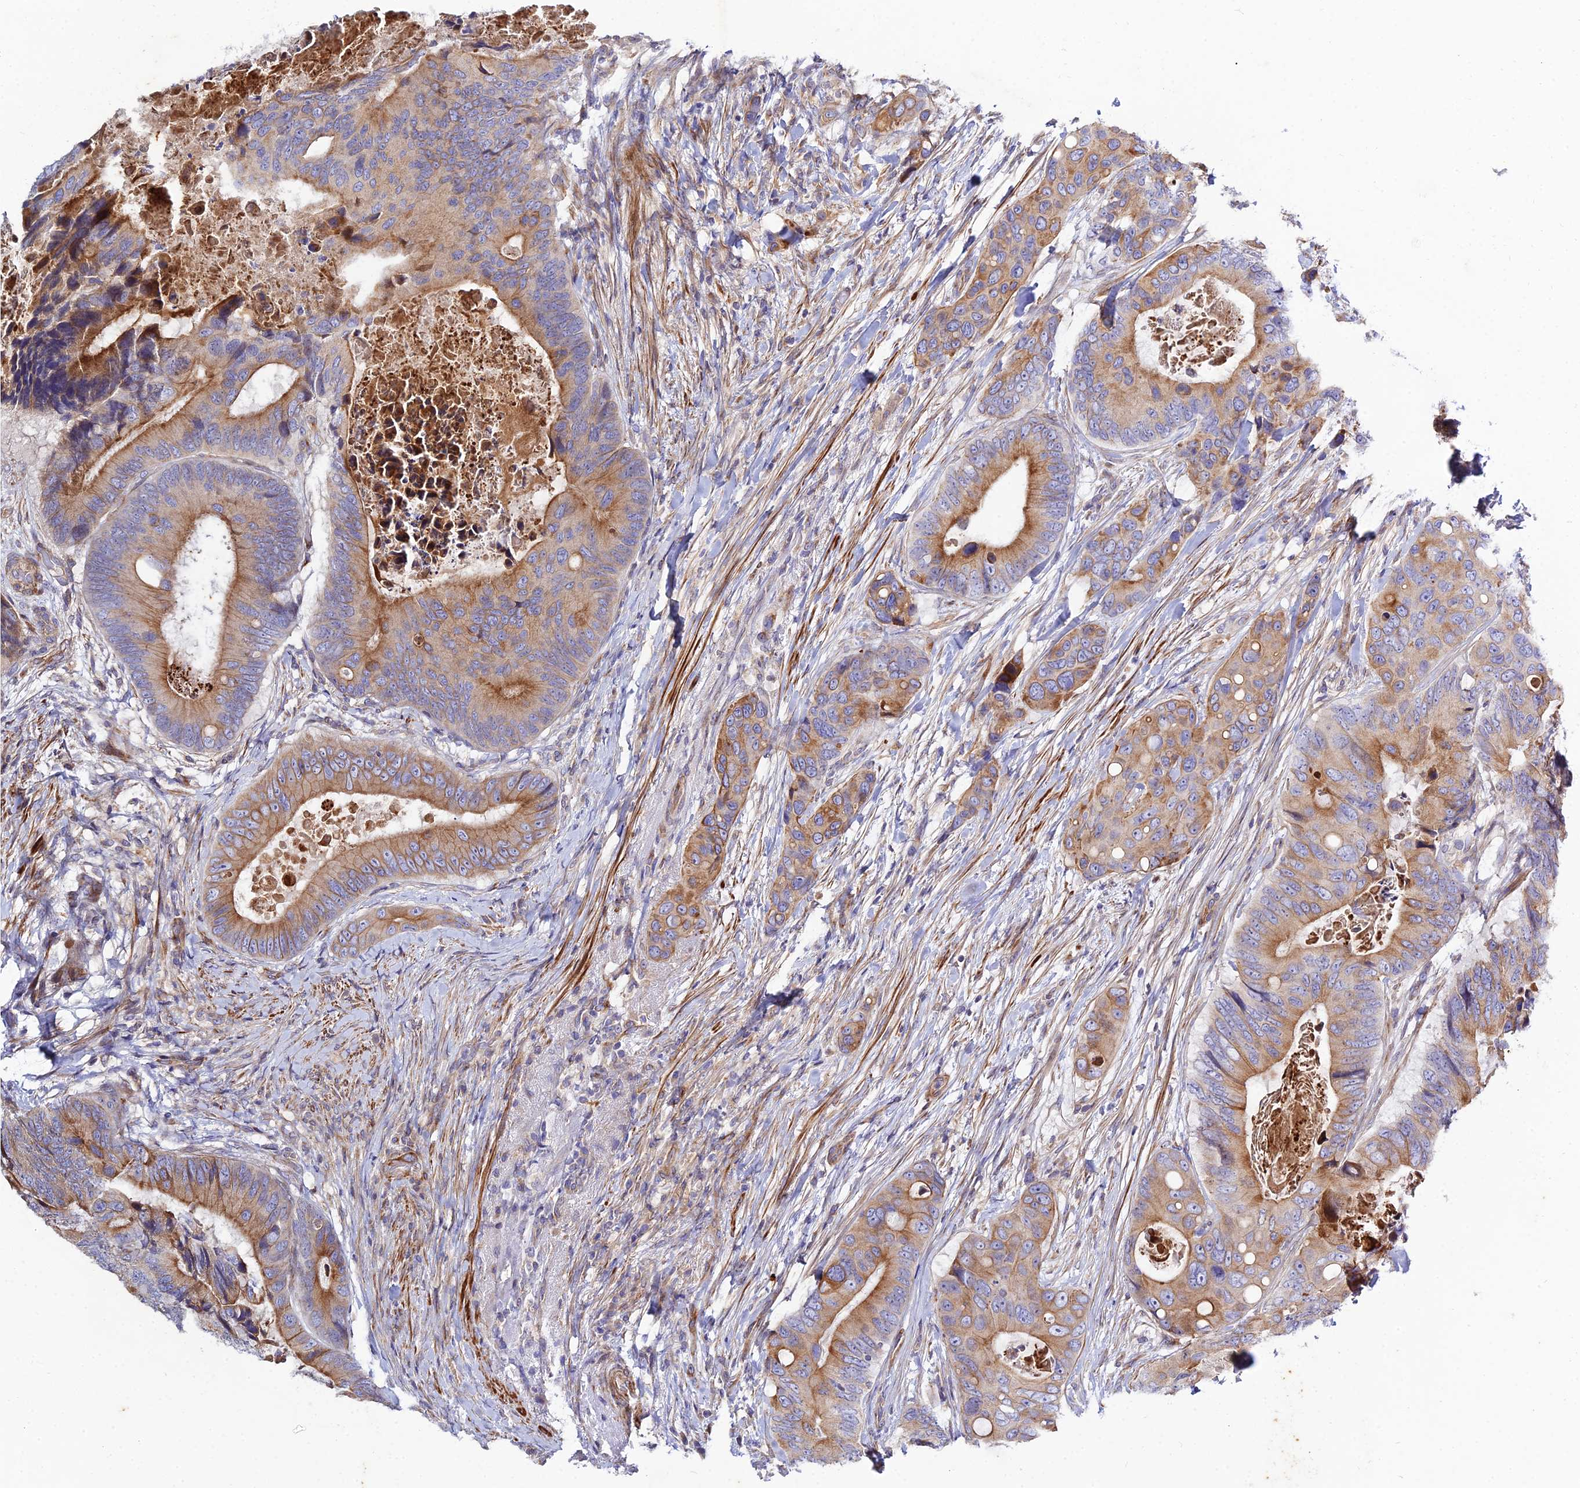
{"staining": {"intensity": "moderate", "quantity": ">75%", "location": "cytoplasmic/membranous"}, "tissue": "colorectal cancer", "cell_type": "Tumor cells", "image_type": "cancer", "snomed": [{"axis": "morphology", "description": "Adenocarcinoma, NOS"}, {"axis": "topography", "description": "Colon"}], "caption": "High-magnification brightfield microscopy of colorectal cancer (adenocarcinoma) stained with DAB (brown) and counterstained with hematoxylin (blue). tumor cells exhibit moderate cytoplasmic/membranous staining is present in about>75% of cells.", "gene": "ARL6IP1", "patient": {"sex": "male", "age": 84}}